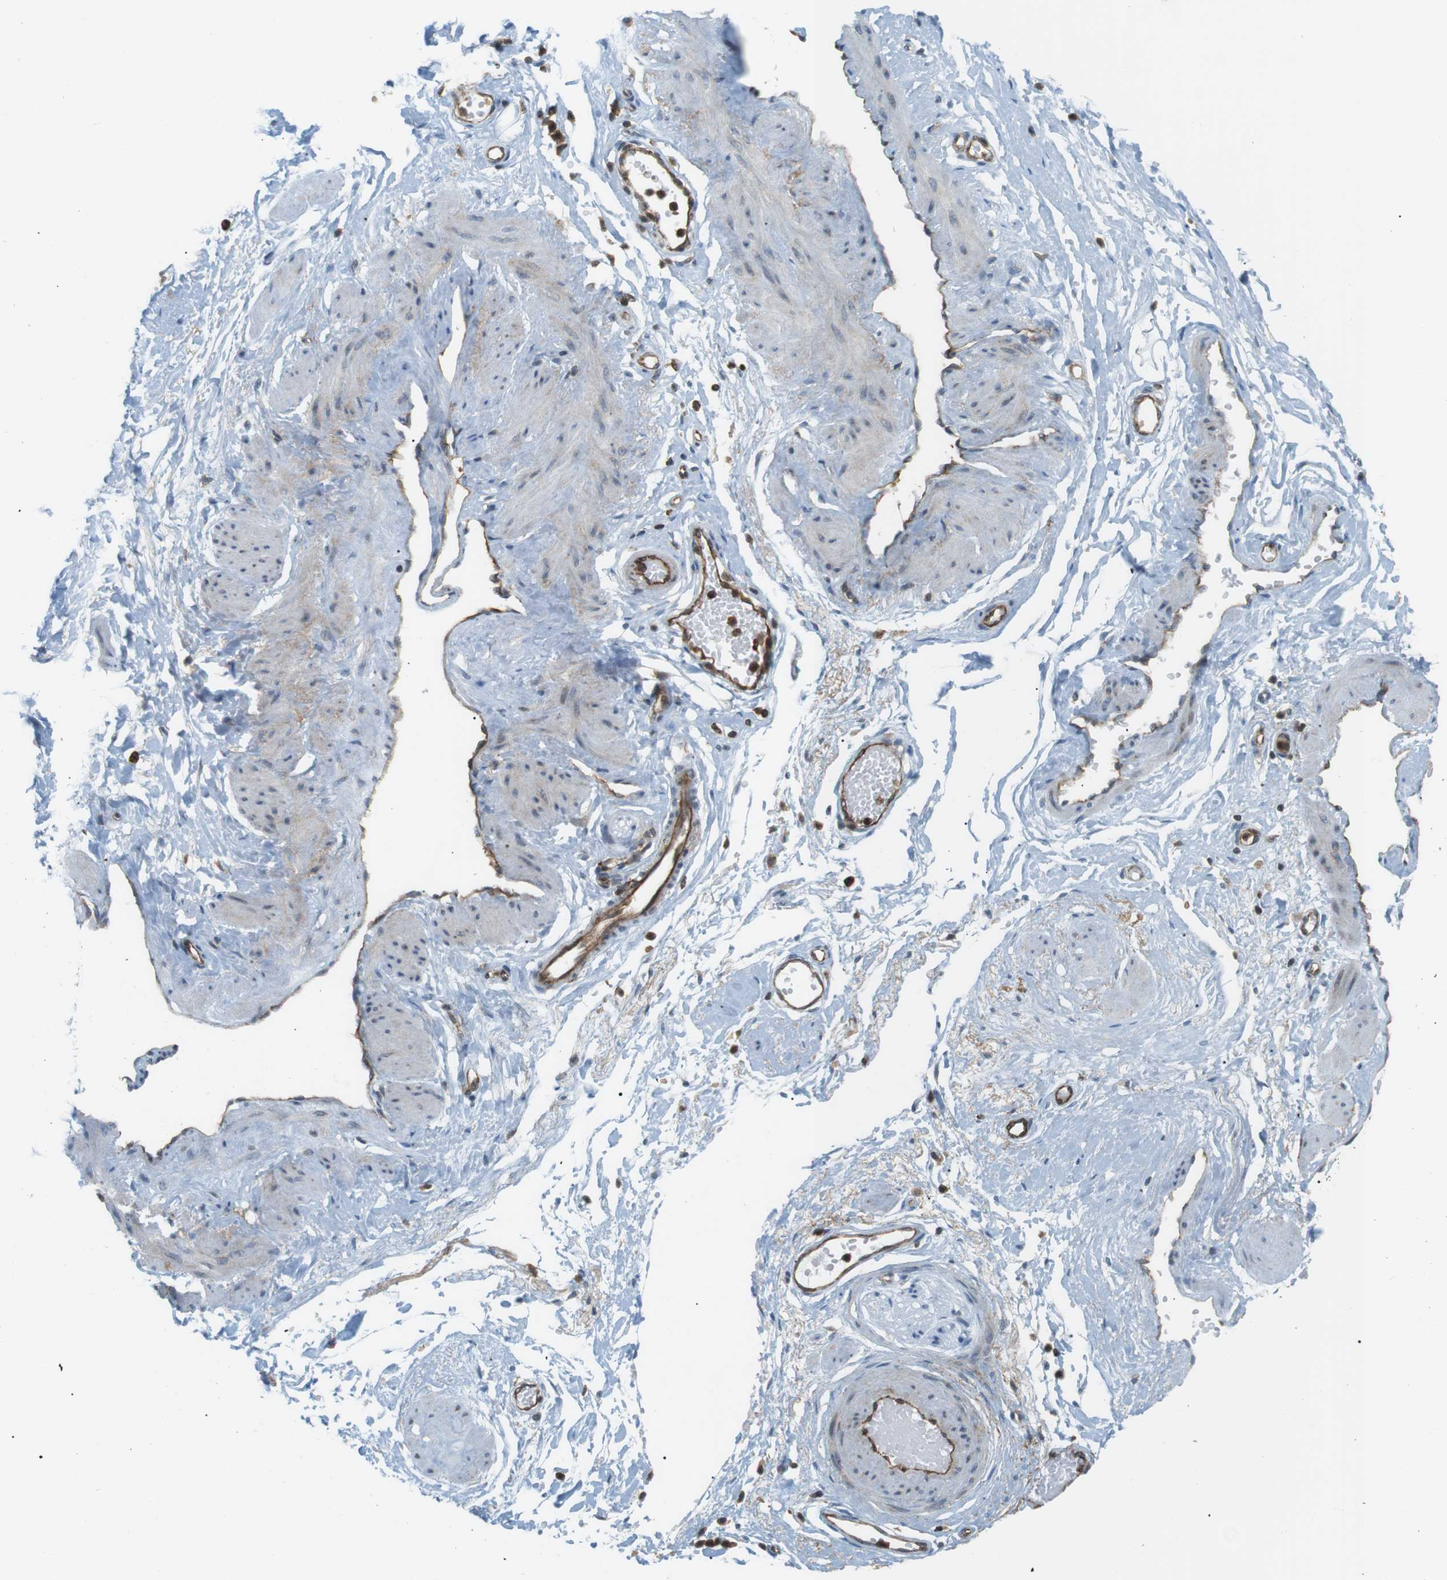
{"staining": {"intensity": "negative", "quantity": "none", "location": "none"}, "tissue": "adipose tissue", "cell_type": "Adipocytes", "image_type": "normal", "snomed": [{"axis": "morphology", "description": "Normal tissue, NOS"}, {"axis": "topography", "description": "Soft tissue"}, {"axis": "topography", "description": "Vascular tissue"}], "caption": "This is an immunohistochemistry photomicrograph of normal adipose tissue. There is no staining in adipocytes.", "gene": "FLII", "patient": {"sex": "female", "age": 35}}